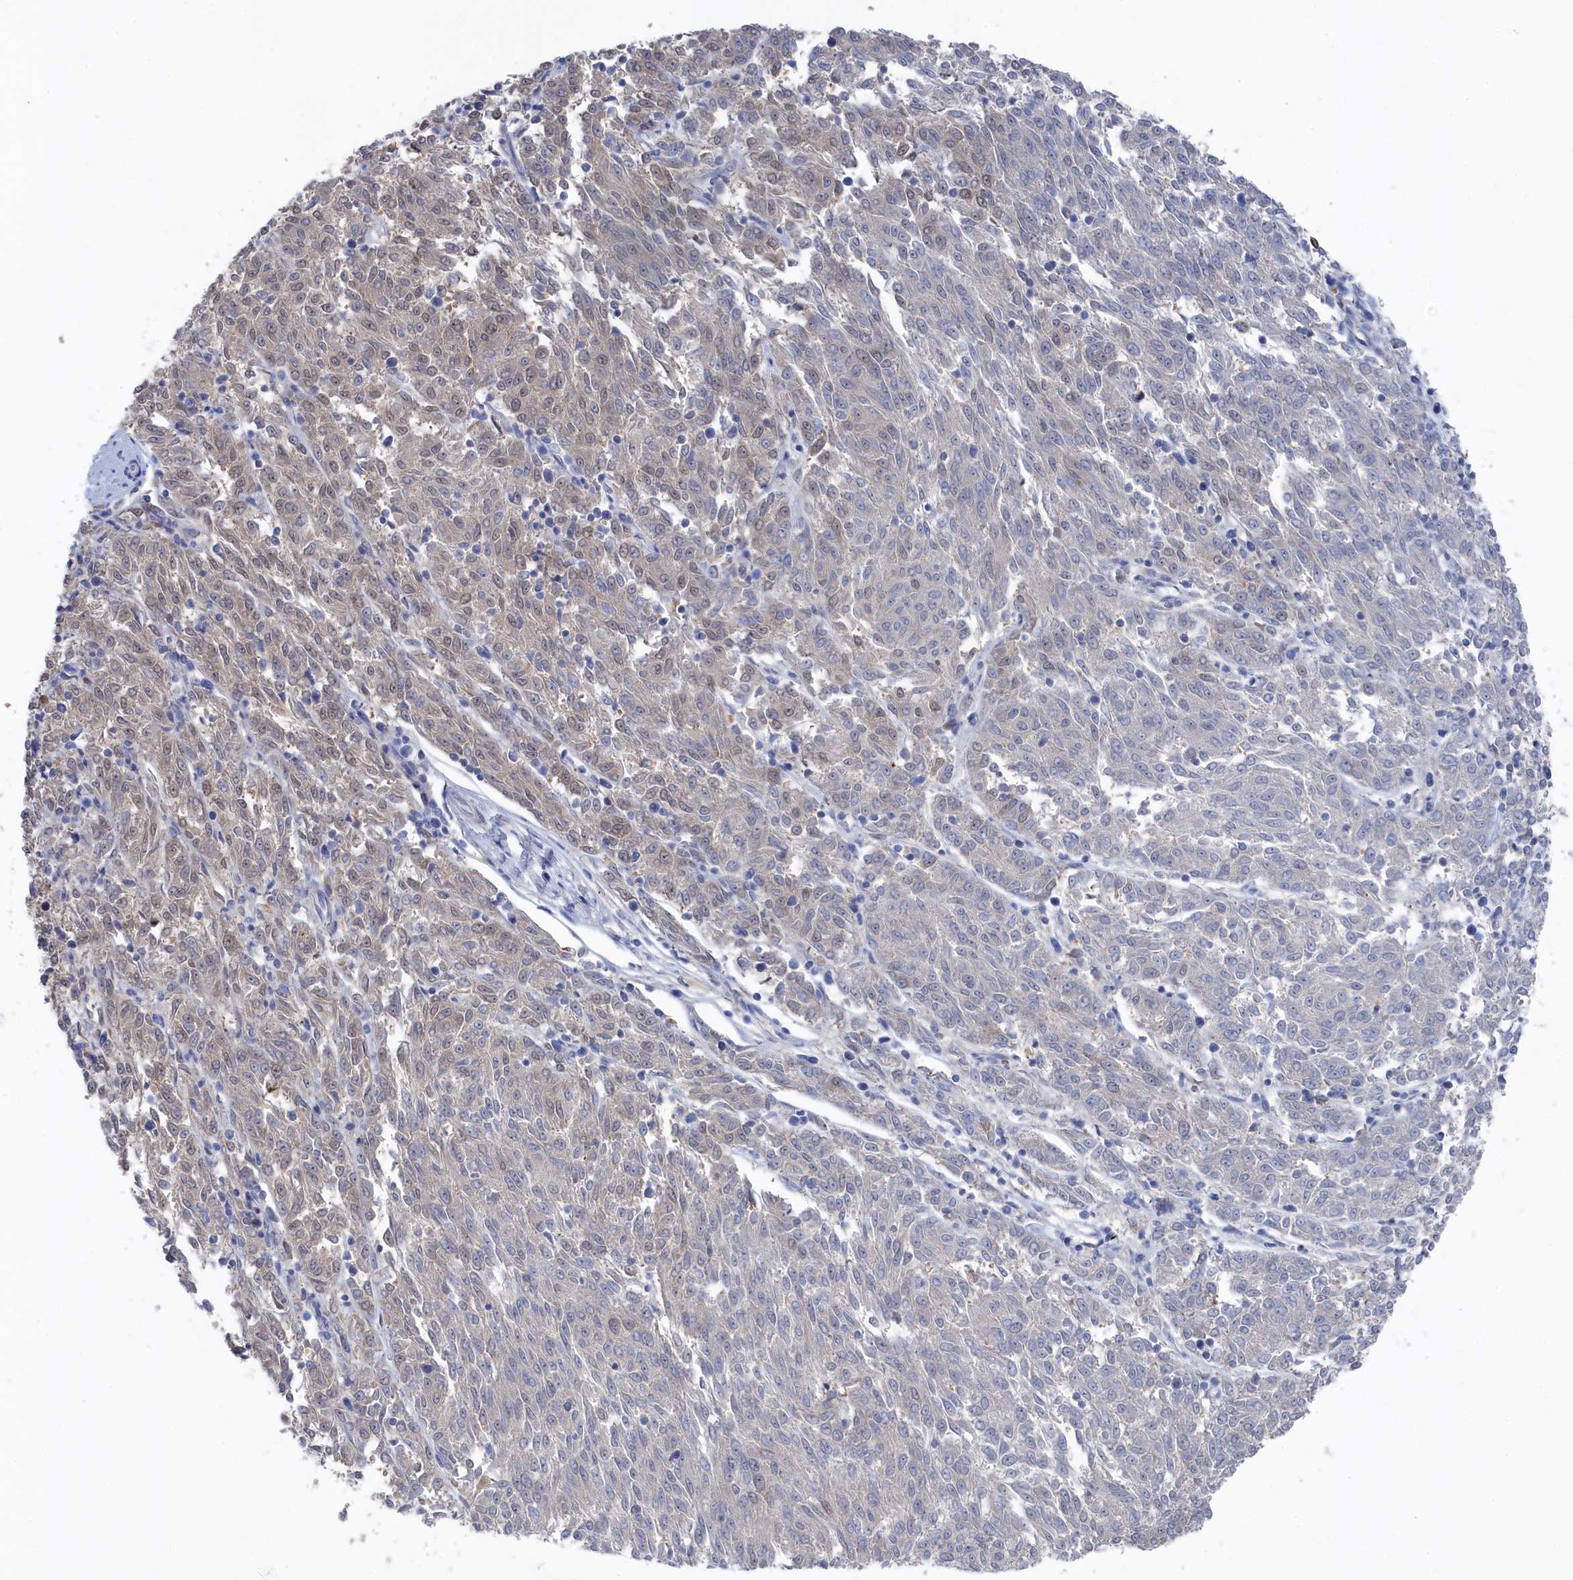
{"staining": {"intensity": "weak", "quantity": "<25%", "location": "nuclear"}, "tissue": "melanoma", "cell_type": "Tumor cells", "image_type": "cancer", "snomed": [{"axis": "morphology", "description": "Malignant melanoma, NOS"}, {"axis": "topography", "description": "Skin"}], "caption": "Human melanoma stained for a protein using immunohistochemistry (IHC) shows no positivity in tumor cells.", "gene": "IRGQ", "patient": {"sex": "female", "age": 72}}